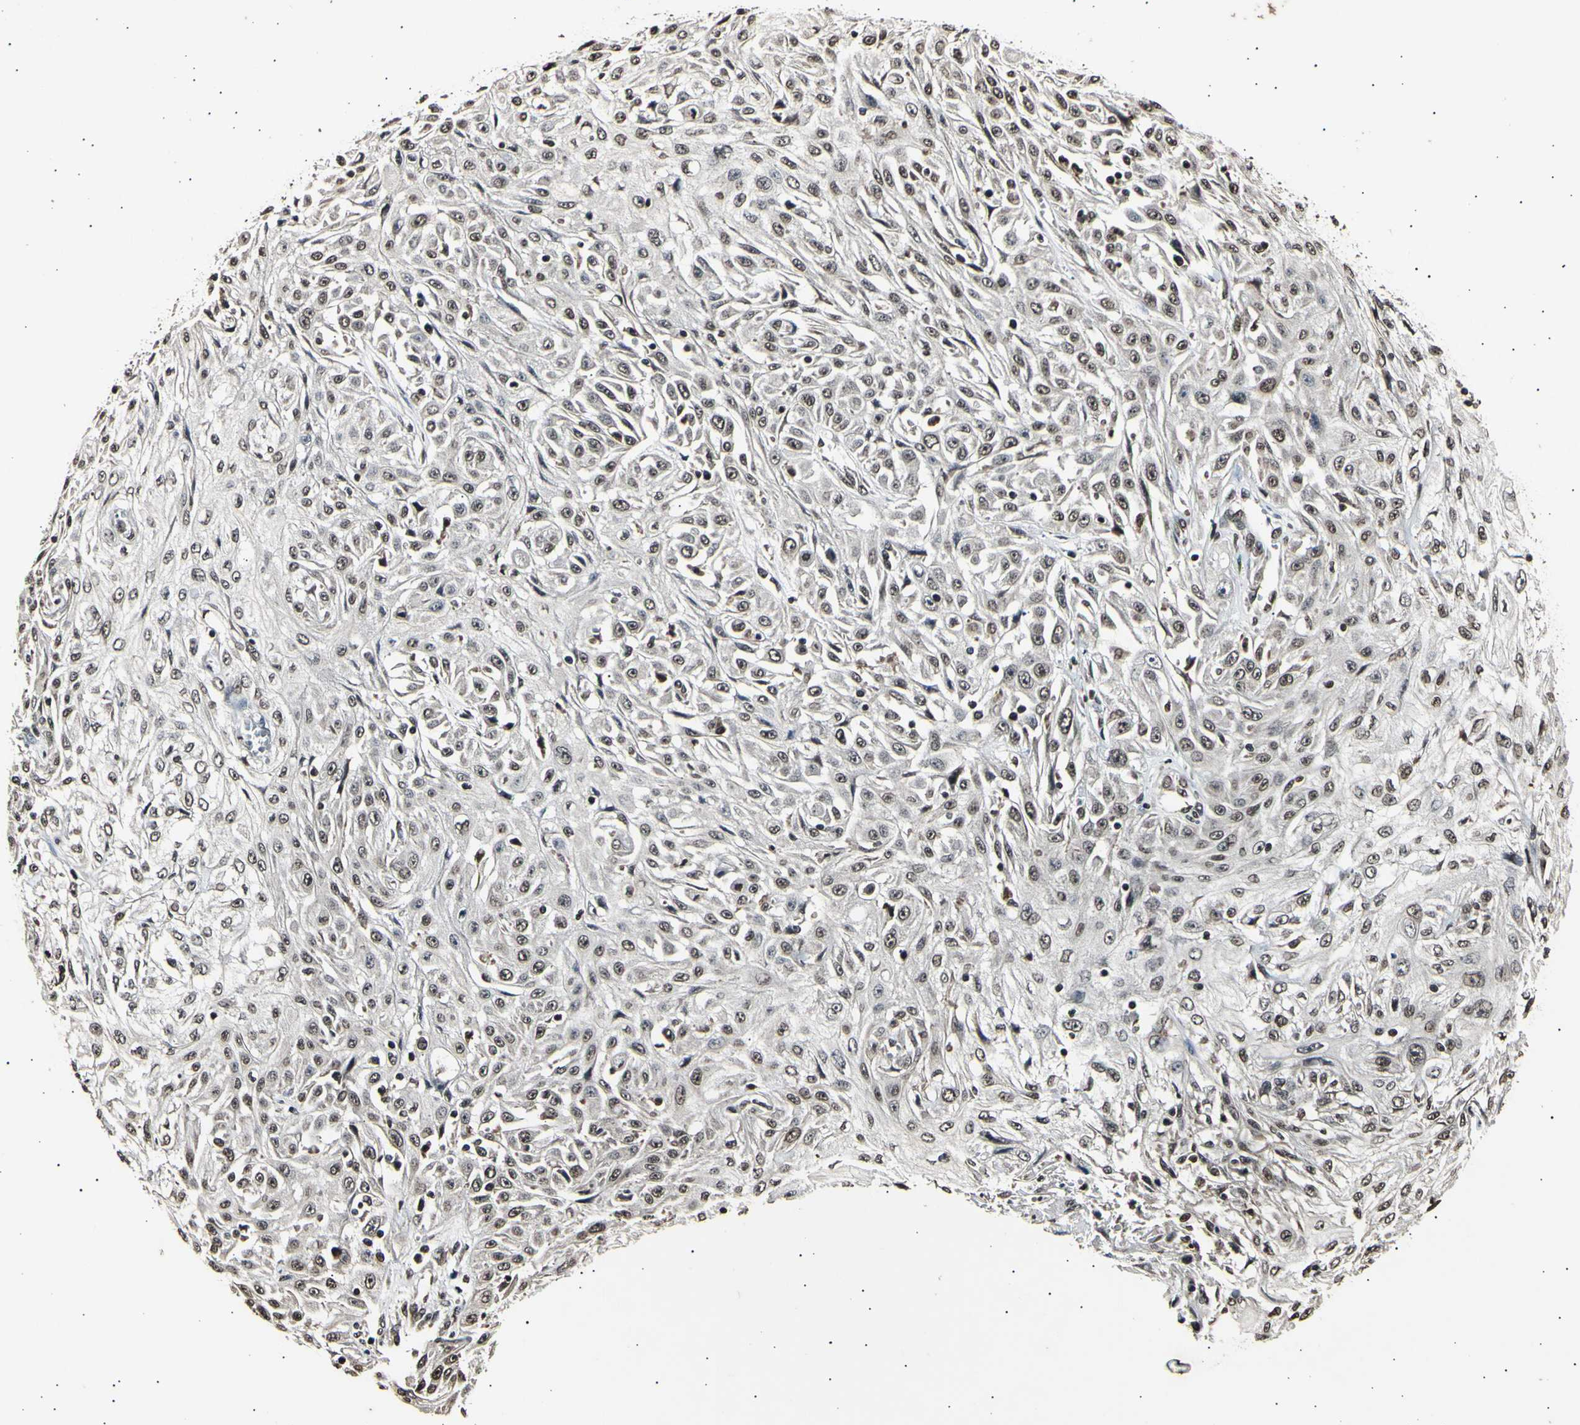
{"staining": {"intensity": "moderate", "quantity": ">75%", "location": "nuclear"}, "tissue": "skin cancer", "cell_type": "Tumor cells", "image_type": "cancer", "snomed": [{"axis": "morphology", "description": "Squamous cell carcinoma, NOS"}, {"axis": "morphology", "description": "Squamous cell carcinoma, metastatic, NOS"}, {"axis": "topography", "description": "Skin"}, {"axis": "topography", "description": "Lymph node"}], "caption": "Tumor cells show medium levels of moderate nuclear positivity in approximately >75% of cells in skin cancer (squamous cell carcinoma). The staining was performed using DAB, with brown indicating positive protein expression. Nuclei are stained blue with hematoxylin.", "gene": "ANAPC7", "patient": {"sex": "male", "age": 75}}